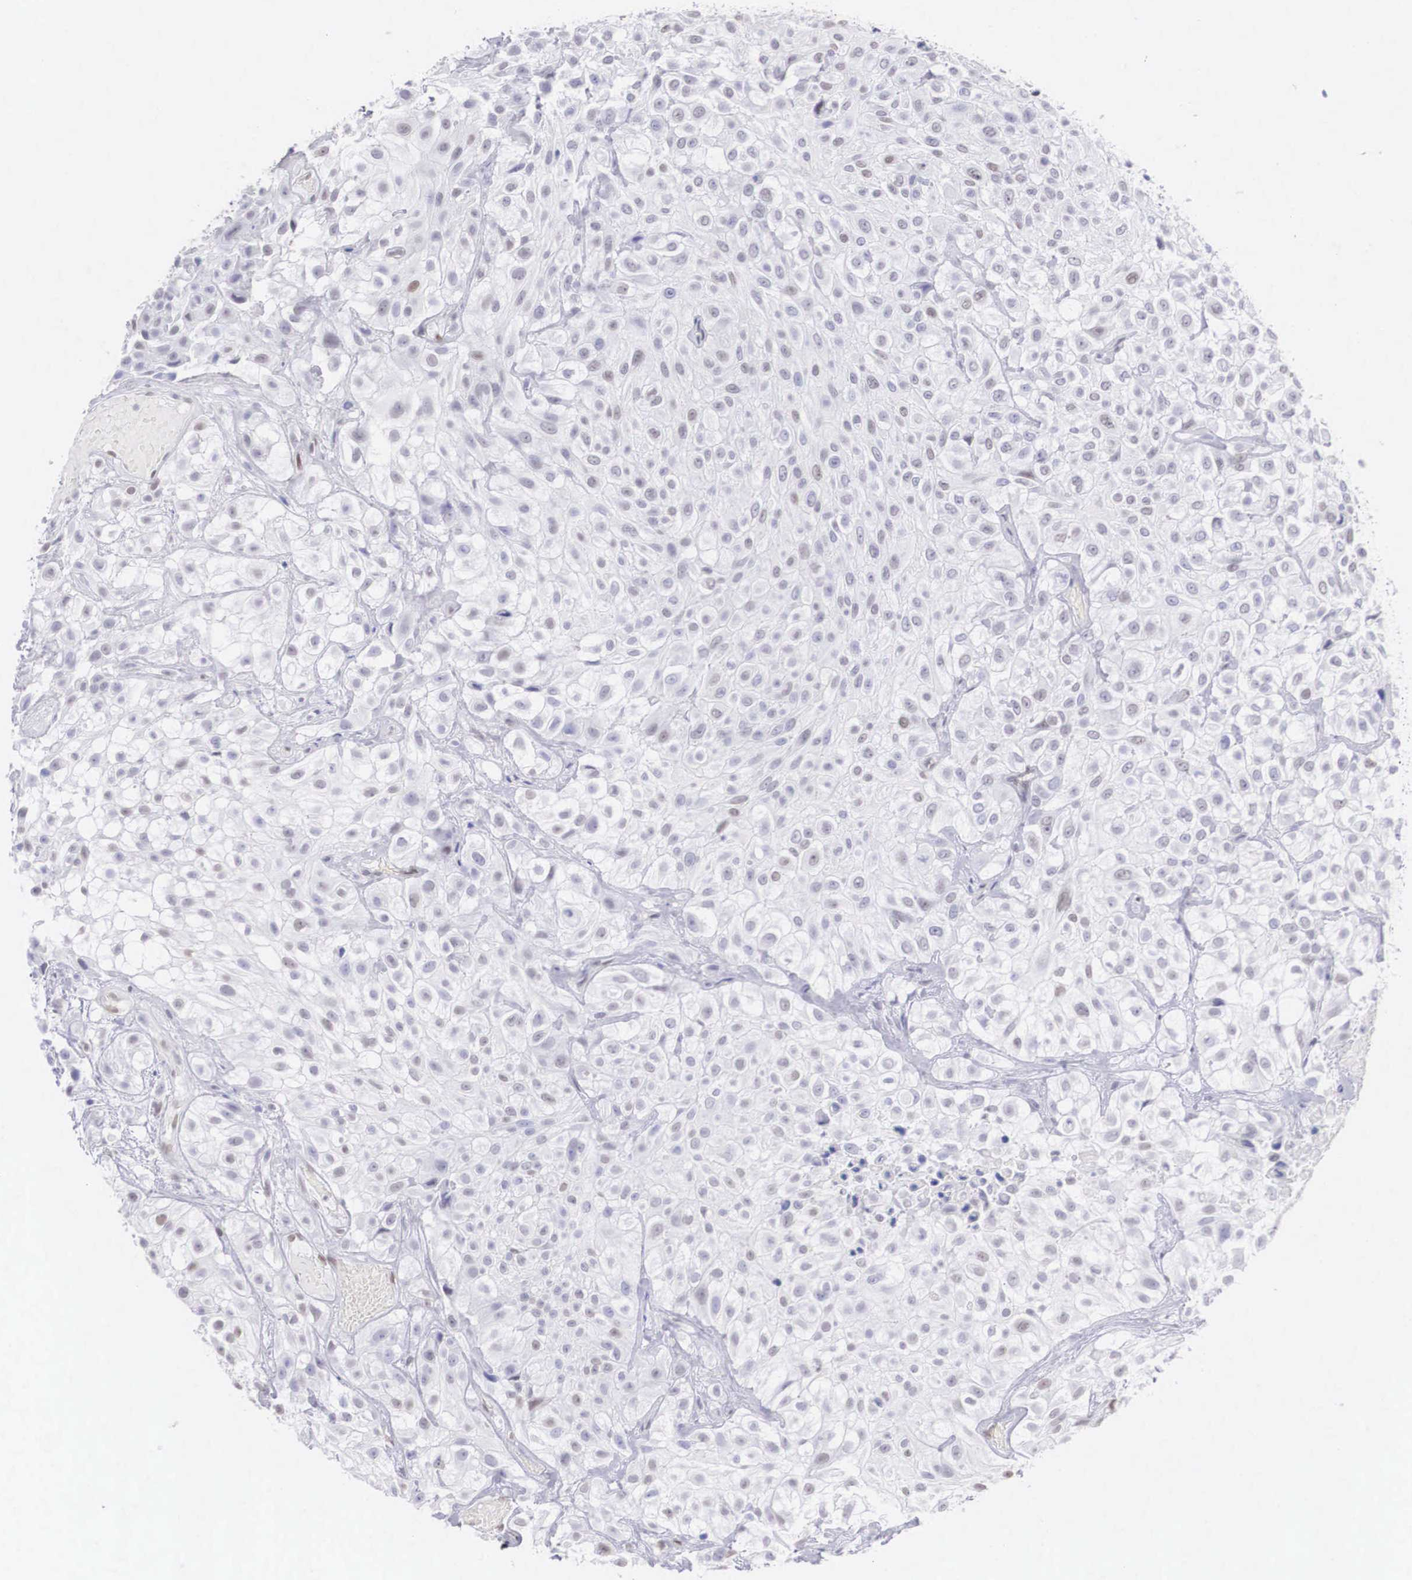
{"staining": {"intensity": "weak", "quantity": "<25%", "location": "nuclear"}, "tissue": "urothelial cancer", "cell_type": "Tumor cells", "image_type": "cancer", "snomed": [{"axis": "morphology", "description": "Urothelial carcinoma, High grade"}, {"axis": "topography", "description": "Urinary bladder"}], "caption": "Photomicrograph shows no protein expression in tumor cells of urothelial cancer tissue.", "gene": "HMGN5", "patient": {"sex": "male", "age": 56}}